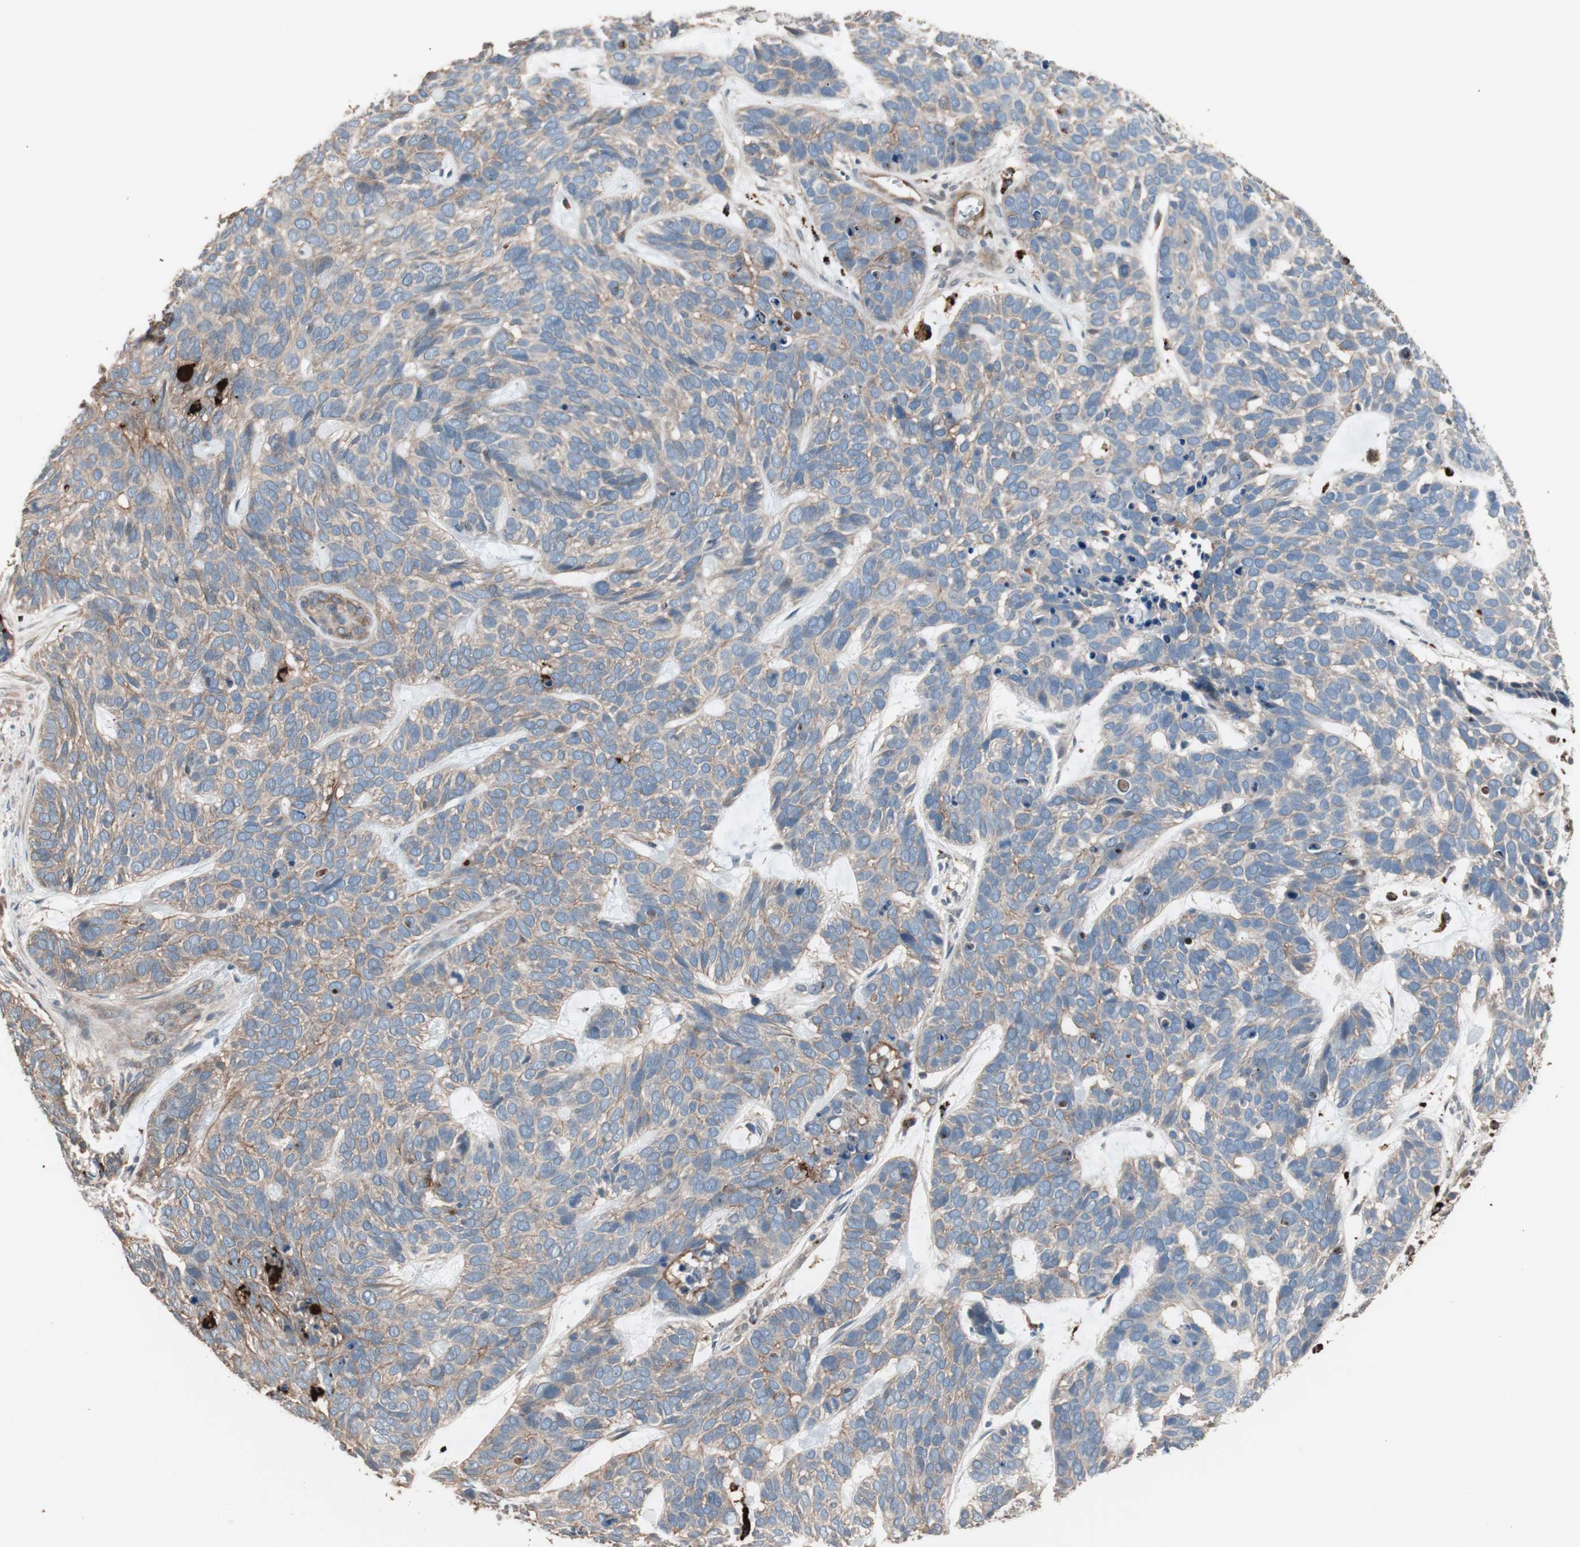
{"staining": {"intensity": "moderate", "quantity": ">75%", "location": "cytoplasmic/membranous"}, "tissue": "skin cancer", "cell_type": "Tumor cells", "image_type": "cancer", "snomed": [{"axis": "morphology", "description": "Basal cell carcinoma"}, {"axis": "topography", "description": "Skin"}], "caption": "This is a photomicrograph of immunohistochemistry staining of skin cancer (basal cell carcinoma), which shows moderate expression in the cytoplasmic/membranous of tumor cells.", "gene": "CCT3", "patient": {"sex": "male", "age": 87}}